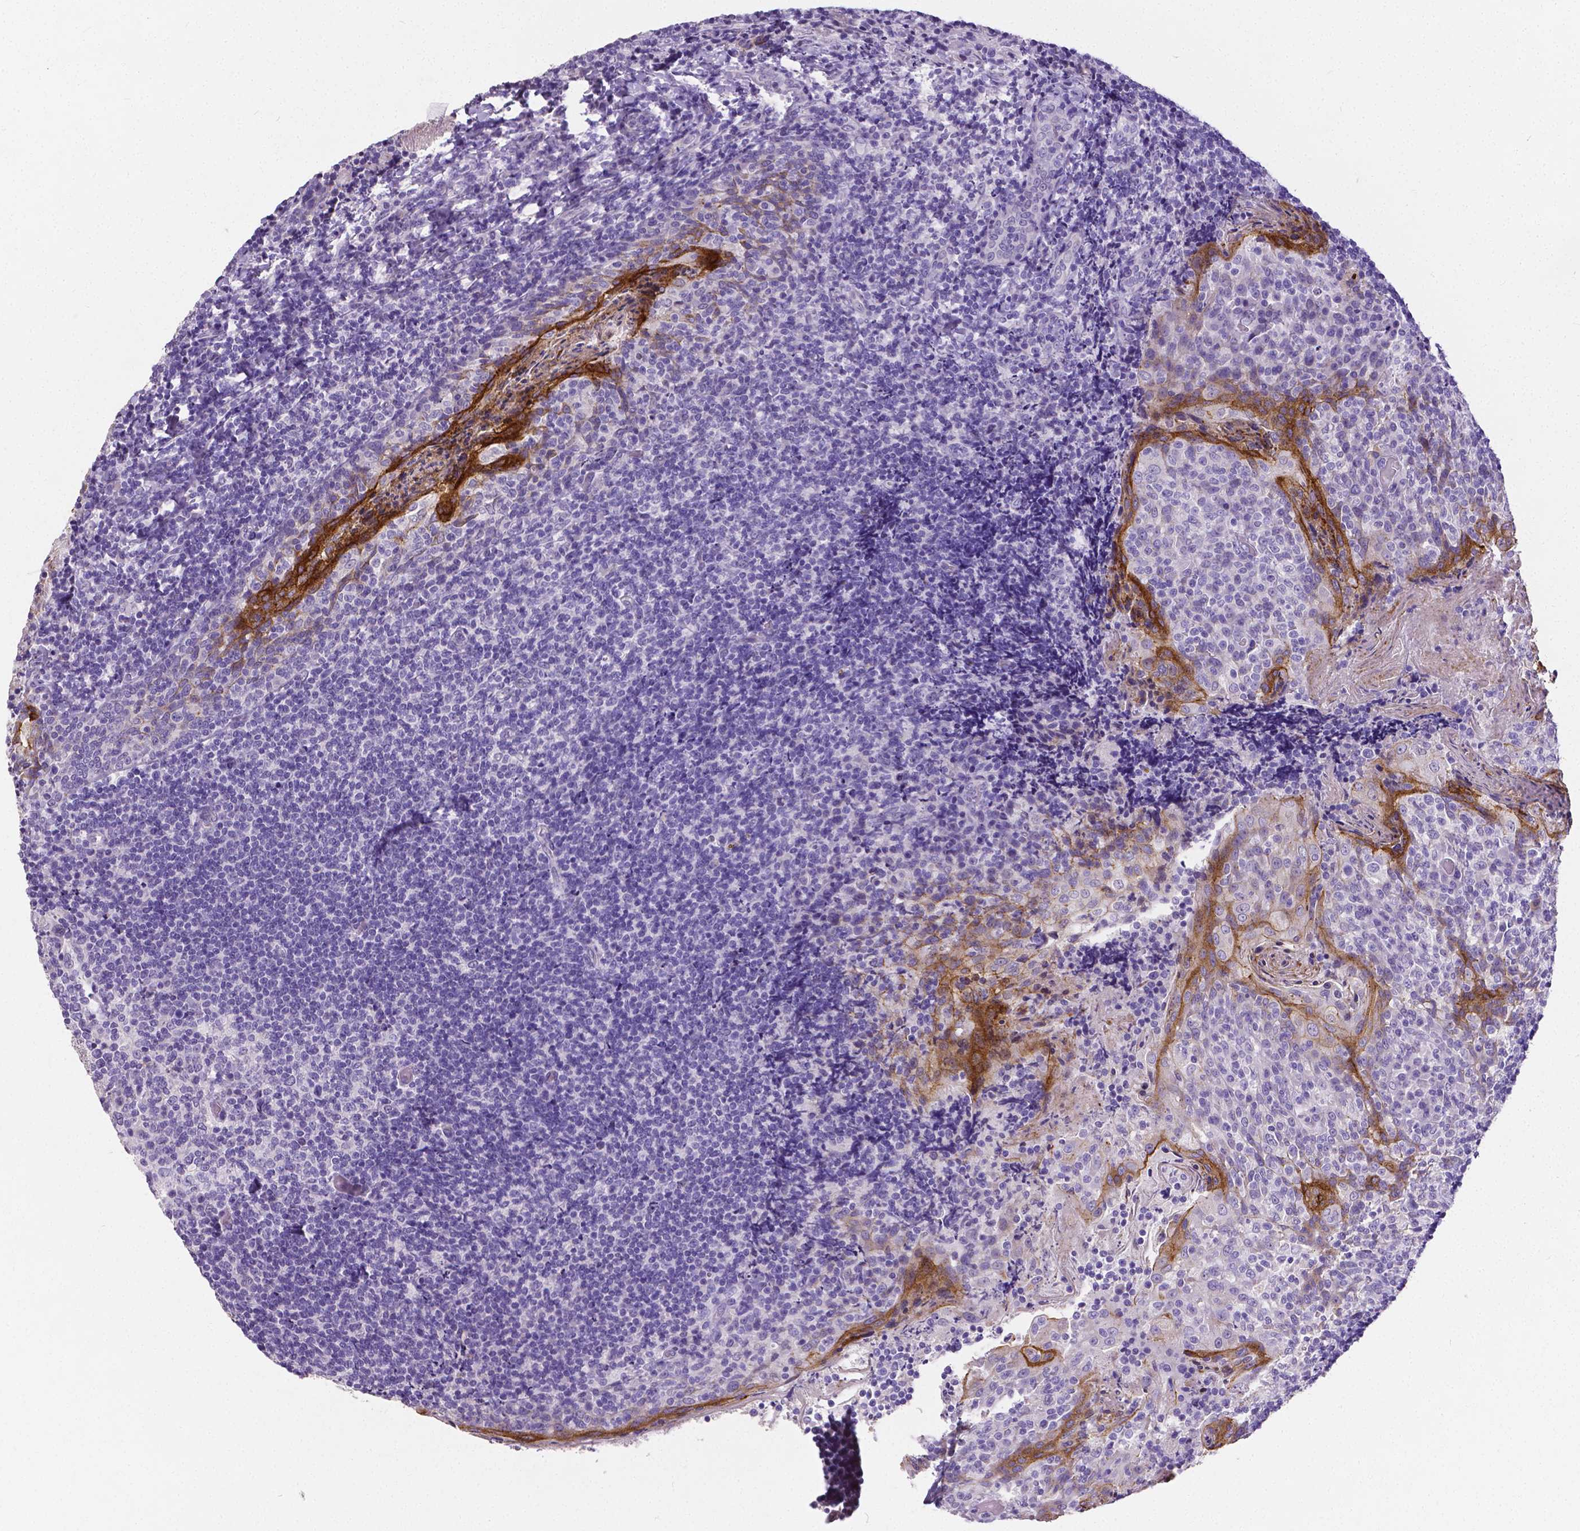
{"staining": {"intensity": "negative", "quantity": "none", "location": "none"}, "tissue": "tonsil", "cell_type": "Germinal center cells", "image_type": "normal", "snomed": [{"axis": "morphology", "description": "Normal tissue, NOS"}, {"axis": "topography", "description": "Tonsil"}], "caption": "Photomicrograph shows no significant protein expression in germinal center cells of normal tonsil.", "gene": "OCLN", "patient": {"sex": "female", "age": 10}}